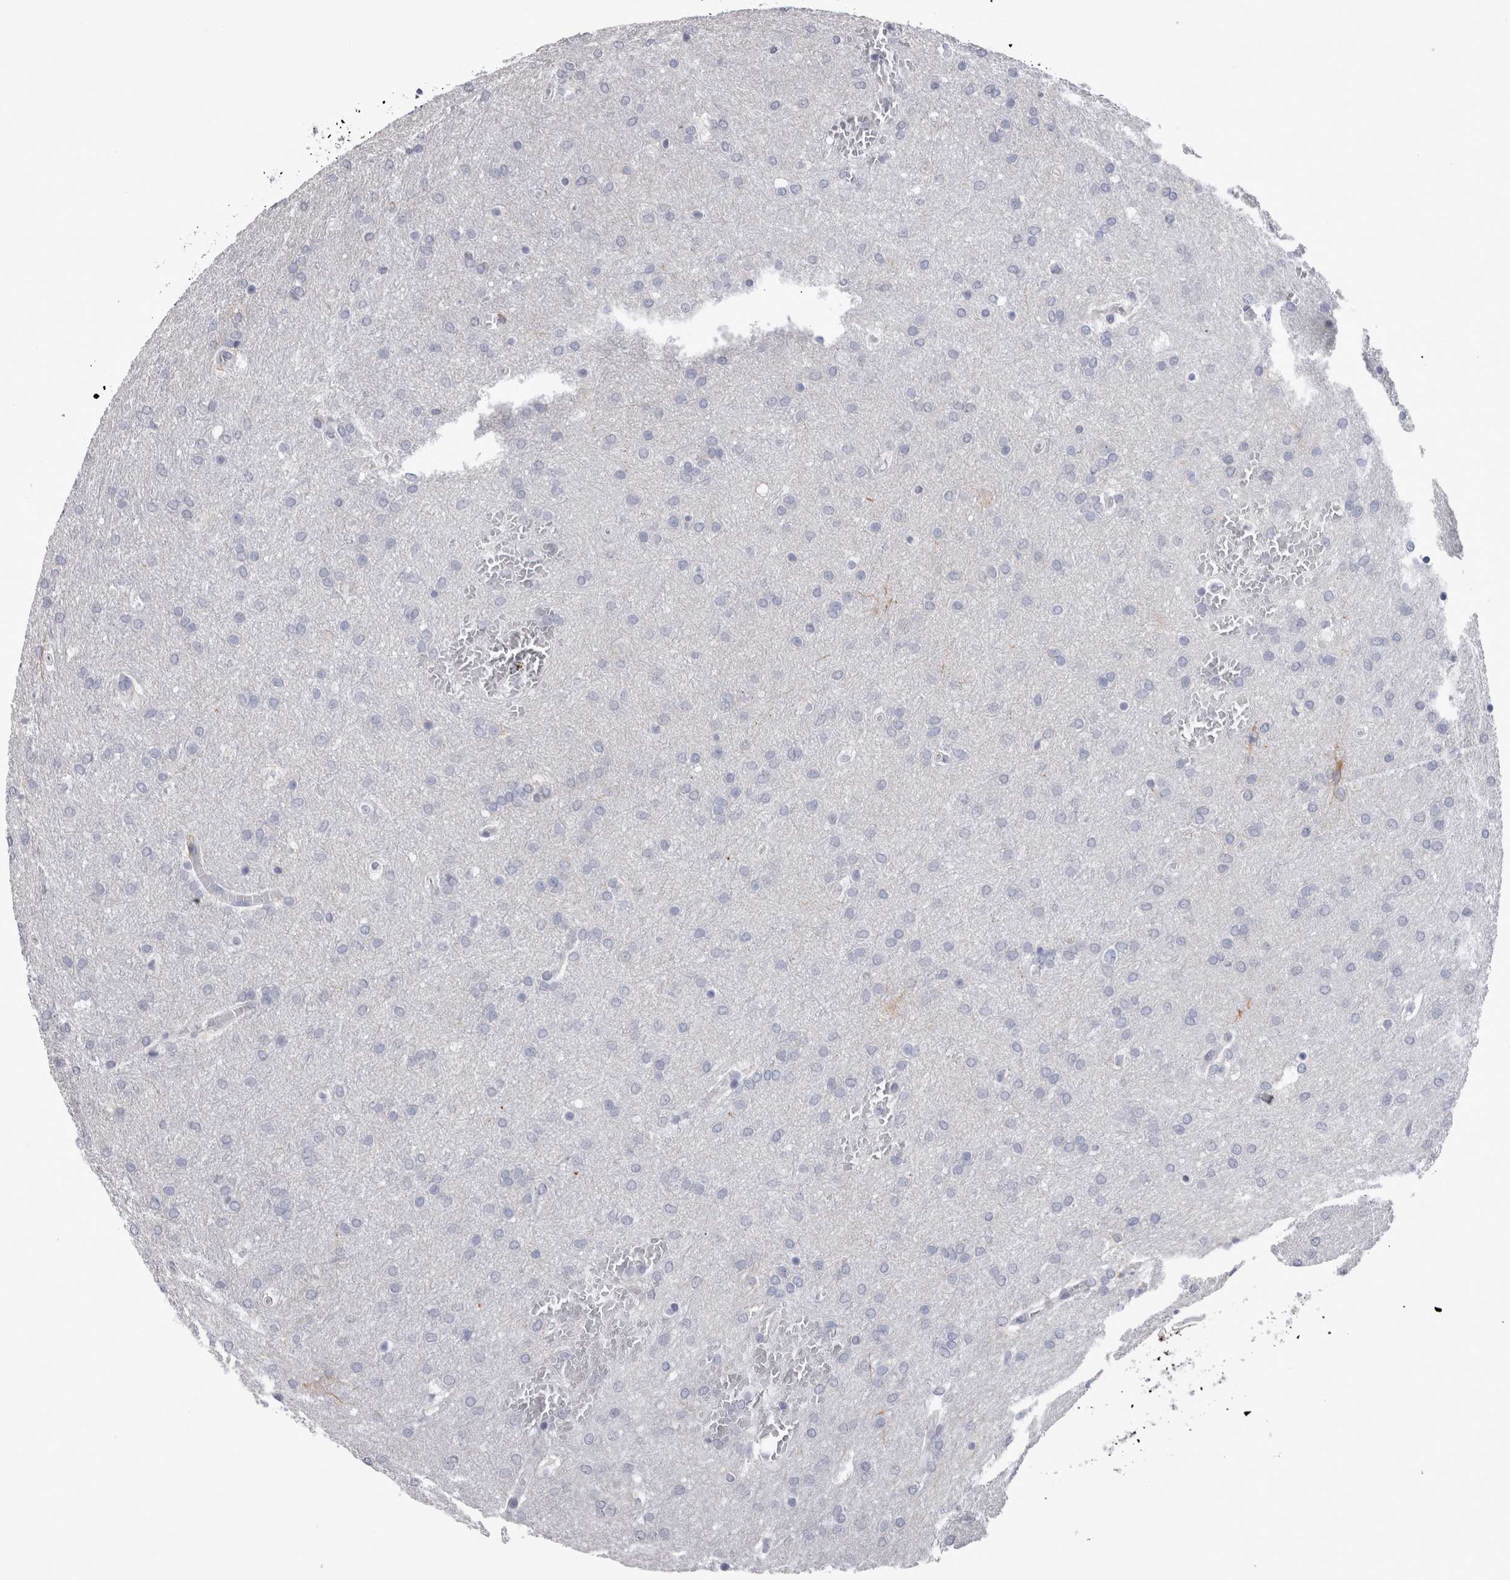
{"staining": {"intensity": "negative", "quantity": "none", "location": "none"}, "tissue": "glioma", "cell_type": "Tumor cells", "image_type": "cancer", "snomed": [{"axis": "morphology", "description": "Glioma, malignant, Low grade"}, {"axis": "topography", "description": "Brain"}], "caption": "Glioma was stained to show a protein in brown. There is no significant staining in tumor cells. (Immunohistochemistry, brightfield microscopy, high magnification).", "gene": "ADAM2", "patient": {"sex": "female", "age": 37}}